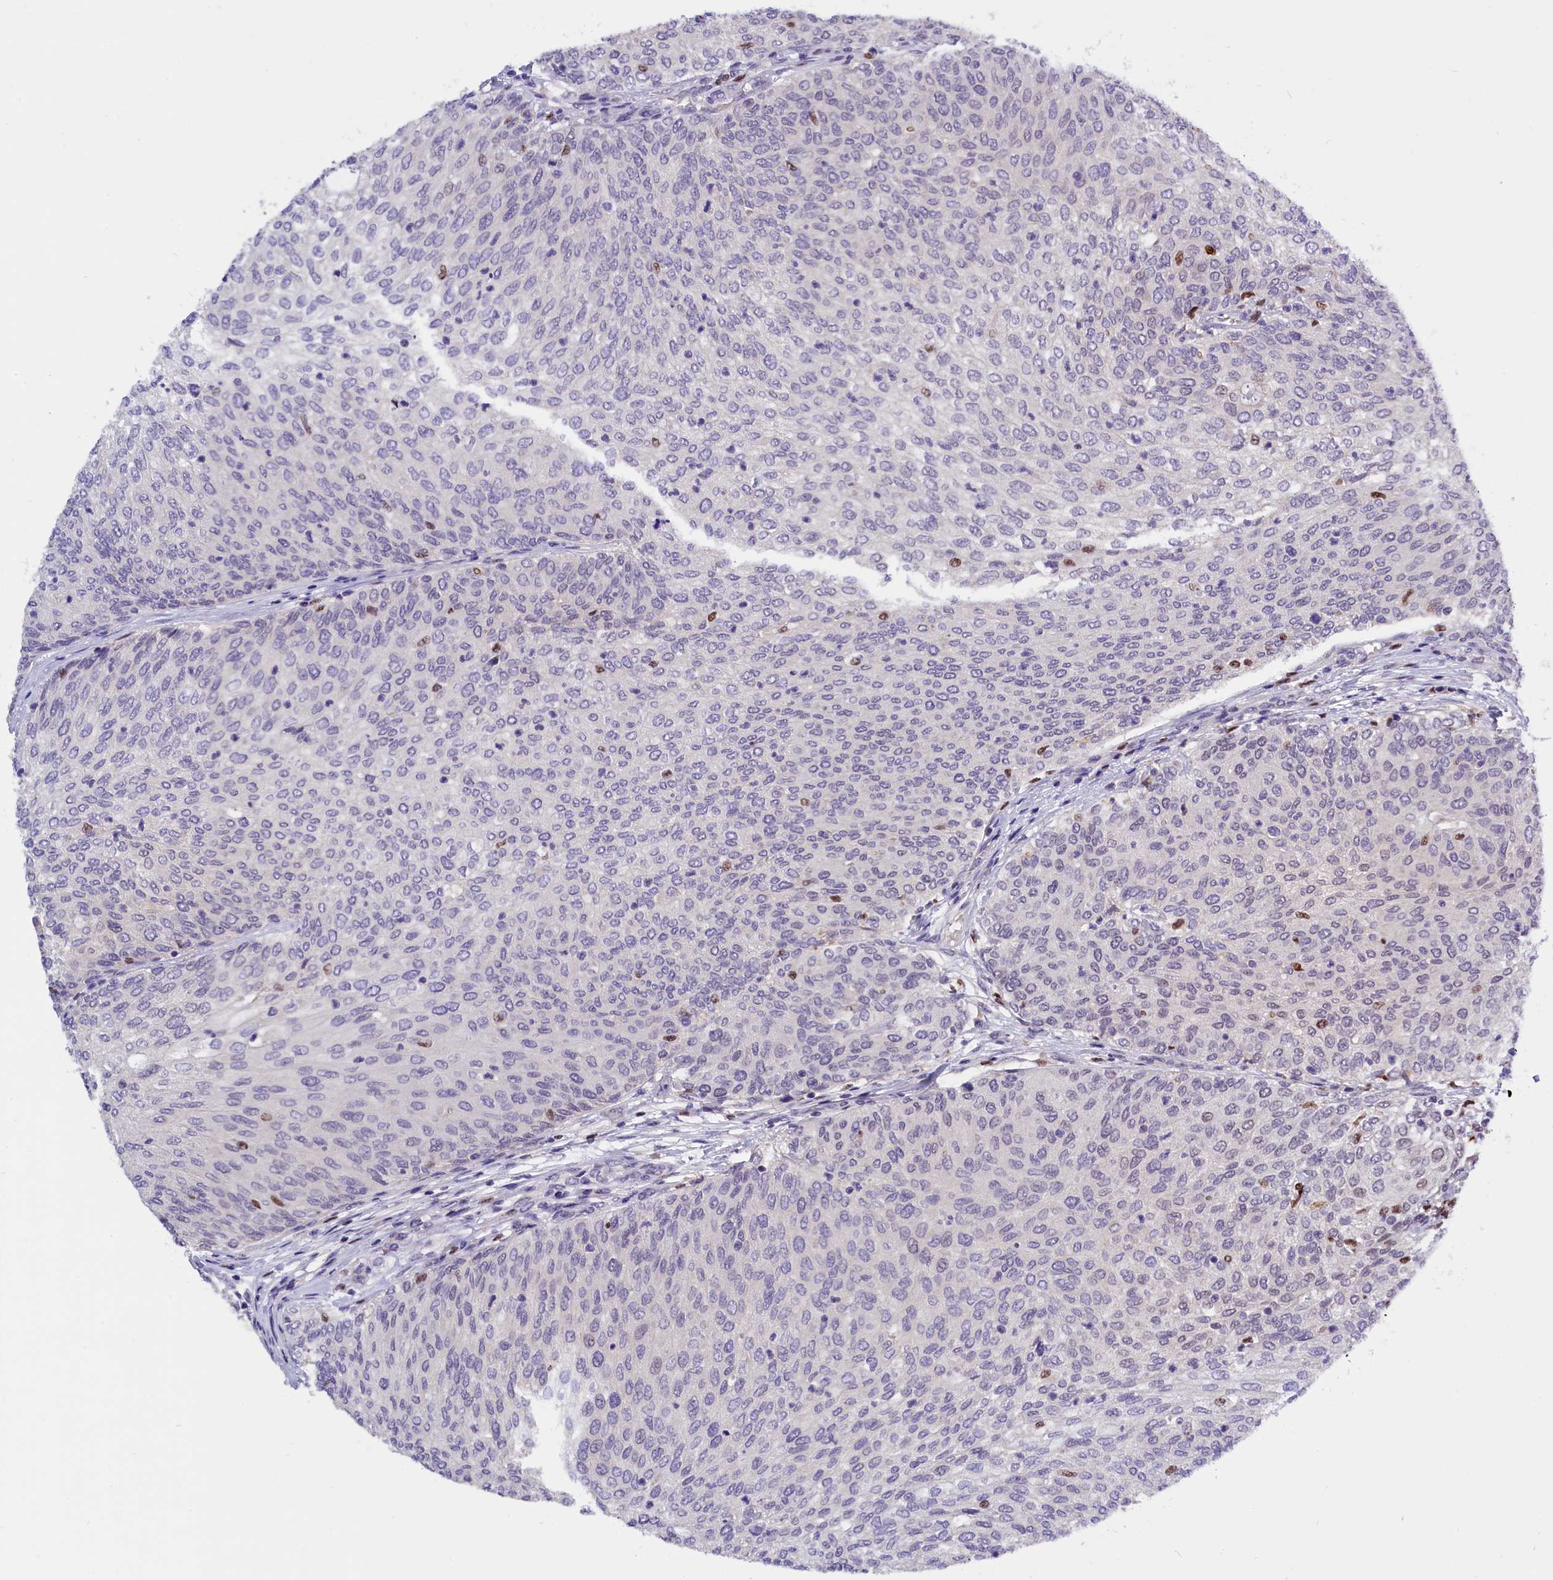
{"staining": {"intensity": "negative", "quantity": "none", "location": "none"}, "tissue": "urothelial cancer", "cell_type": "Tumor cells", "image_type": "cancer", "snomed": [{"axis": "morphology", "description": "Urothelial carcinoma, Low grade"}, {"axis": "topography", "description": "Urinary bladder"}], "caption": "The photomicrograph shows no staining of tumor cells in low-grade urothelial carcinoma.", "gene": "BTBD9", "patient": {"sex": "female", "age": 79}}